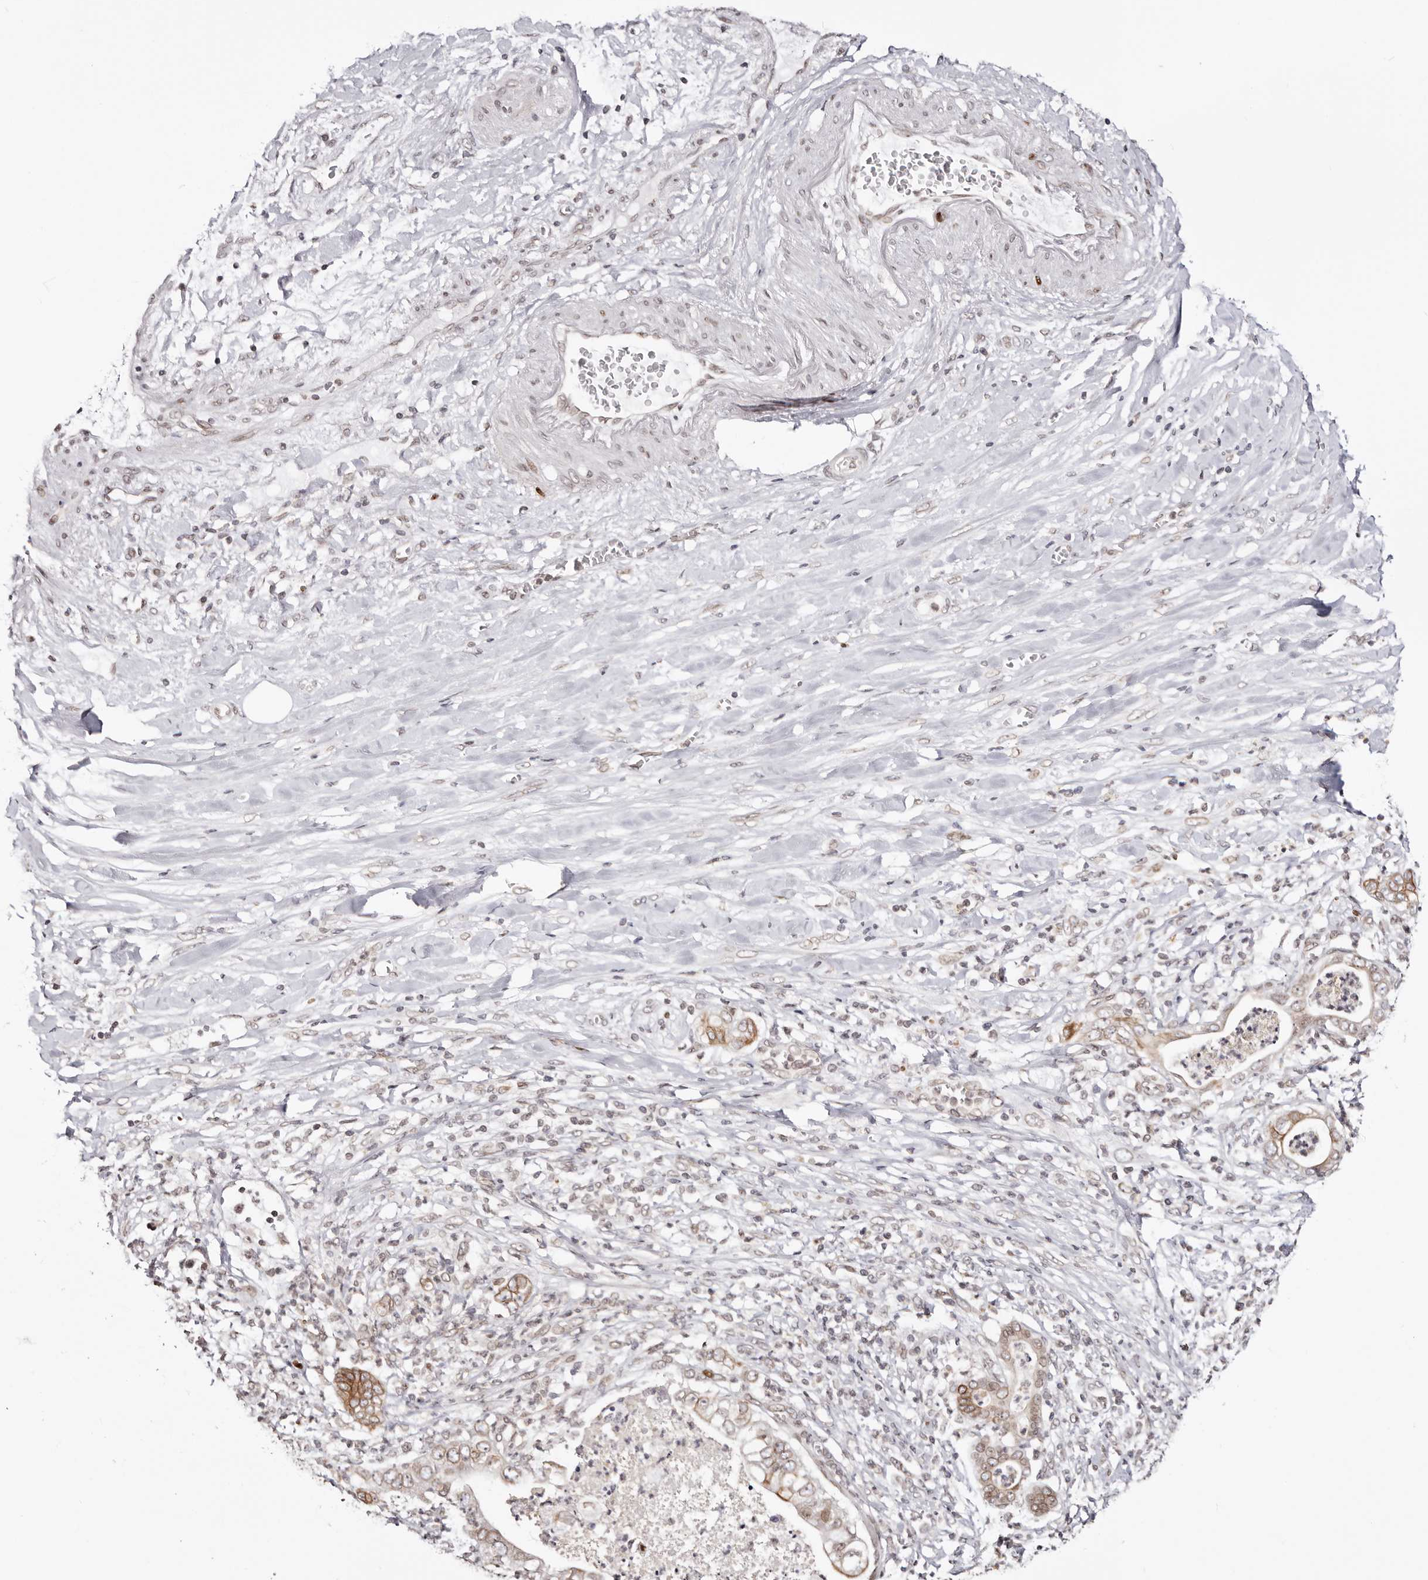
{"staining": {"intensity": "moderate", "quantity": ">75%", "location": "cytoplasmic/membranous,nuclear"}, "tissue": "pancreatic cancer", "cell_type": "Tumor cells", "image_type": "cancer", "snomed": [{"axis": "morphology", "description": "Adenocarcinoma, NOS"}, {"axis": "topography", "description": "Pancreas"}], "caption": "Immunohistochemical staining of human pancreatic cancer (adenocarcinoma) shows medium levels of moderate cytoplasmic/membranous and nuclear protein positivity in approximately >75% of tumor cells.", "gene": "NUP153", "patient": {"sex": "female", "age": 78}}